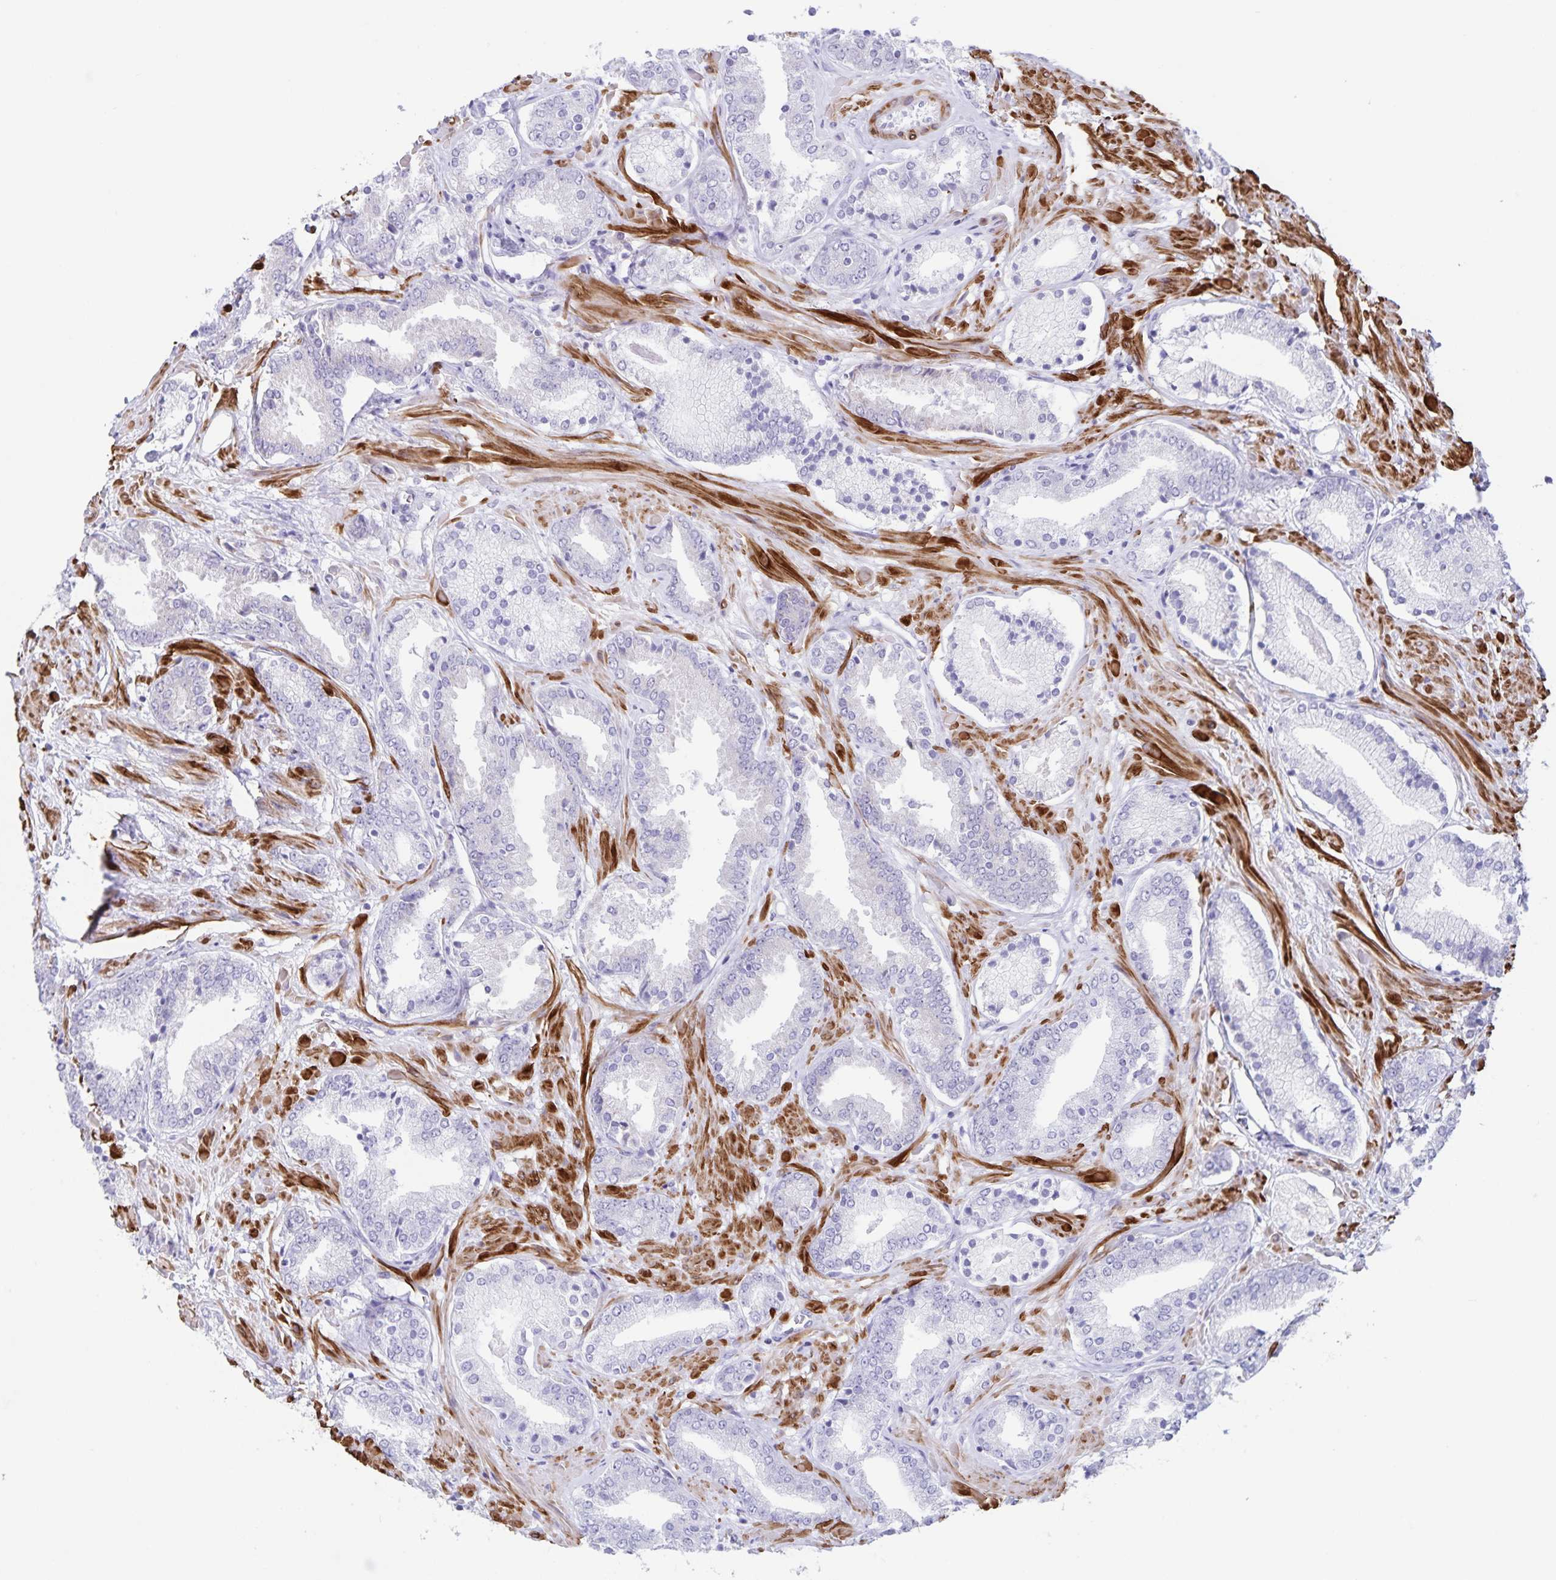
{"staining": {"intensity": "negative", "quantity": "none", "location": "none"}, "tissue": "prostate cancer", "cell_type": "Tumor cells", "image_type": "cancer", "snomed": [{"axis": "morphology", "description": "Adenocarcinoma, High grade"}, {"axis": "topography", "description": "Prostate"}], "caption": "An IHC micrograph of prostate adenocarcinoma (high-grade) is shown. There is no staining in tumor cells of prostate adenocarcinoma (high-grade).", "gene": "SYNM", "patient": {"sex": "male", "age": 56}}